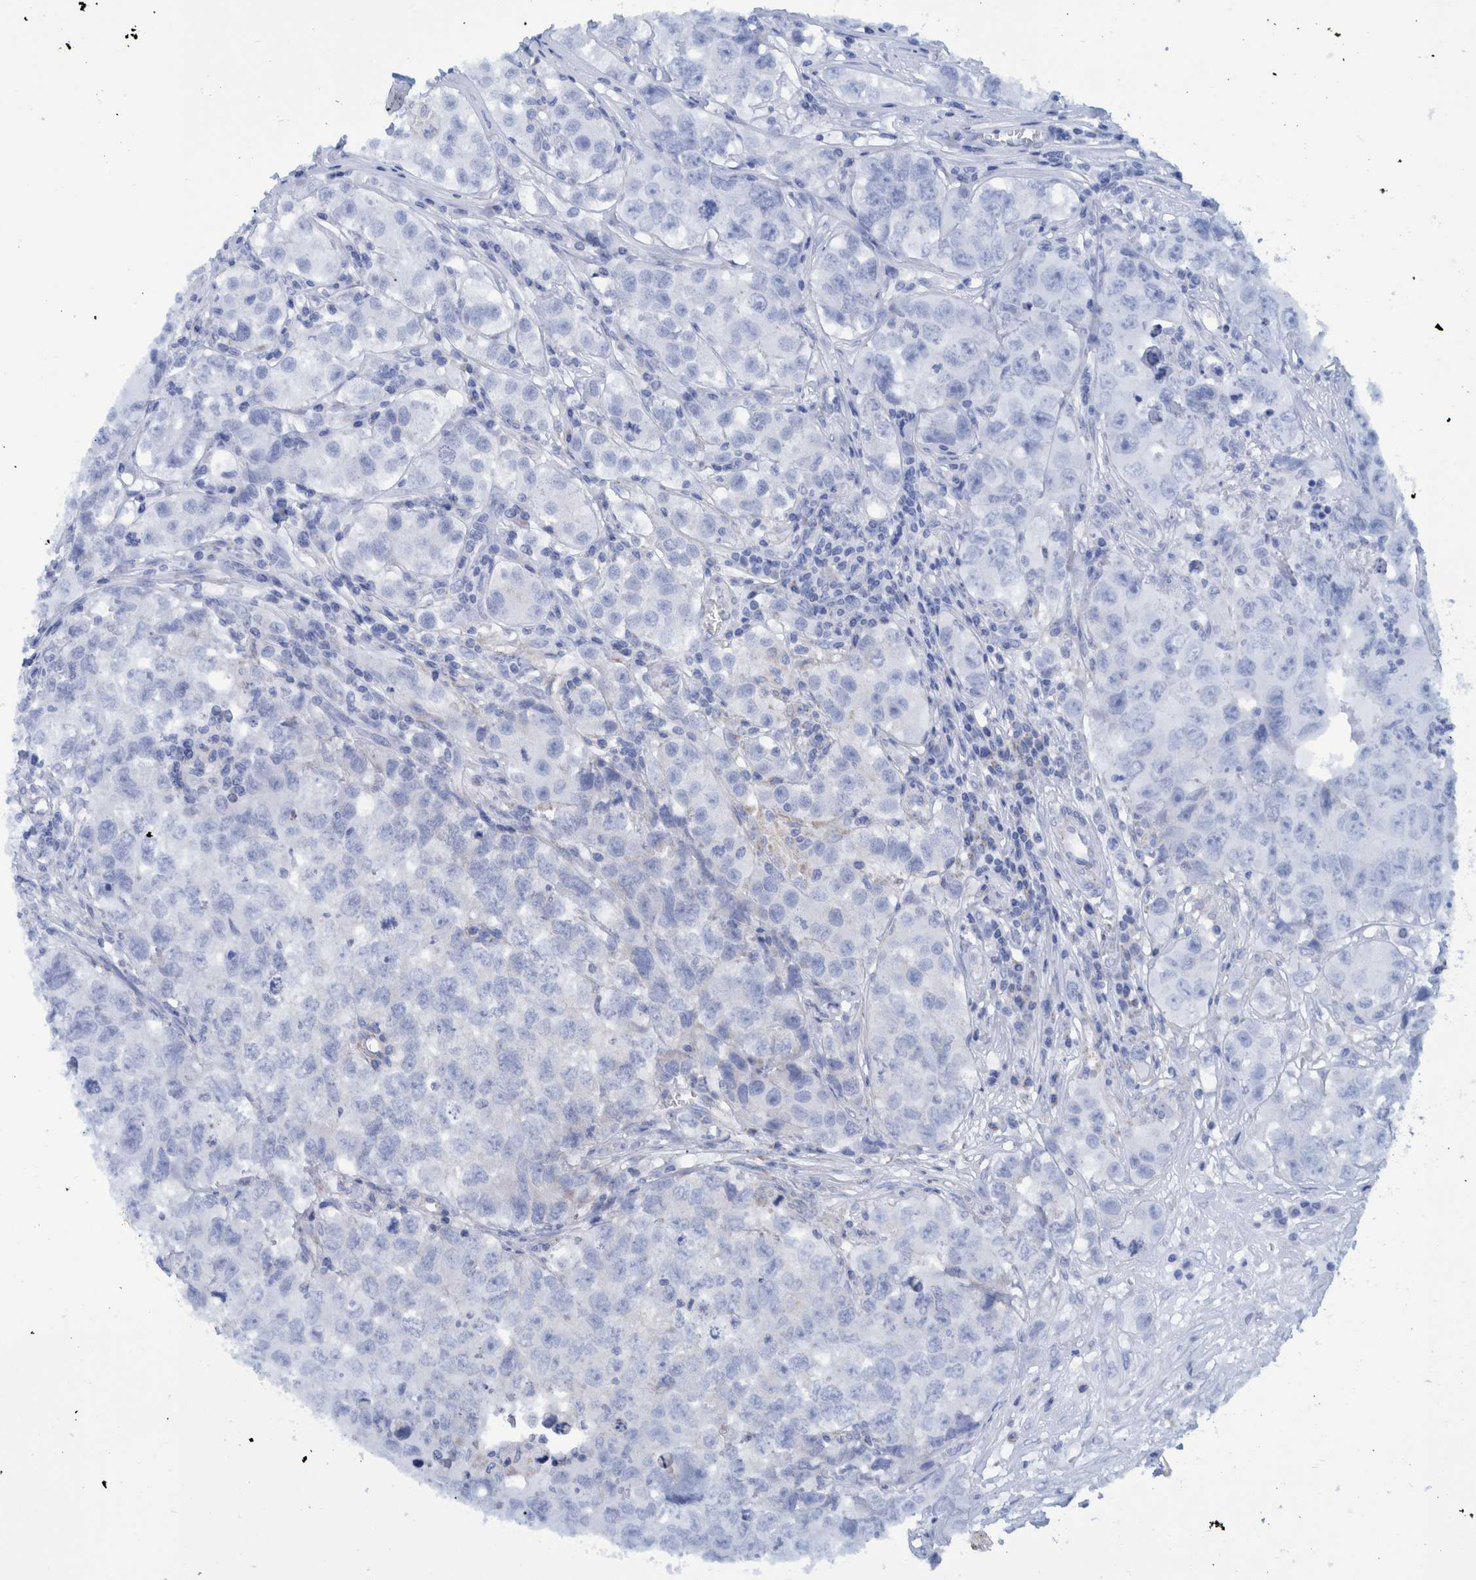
{"staining": {"intensity": "negative", "quantity": "none", "location": "none"}, "tissue": "testis cancer", "cell_type": "Tumor cells", "image_type": "cancer", "snomed": [{"axis": "morphology", "description": "Seminoma, NOS"}, {"axis": "morphology", "description": "Carcinoma, Embryonal, NOS"}, {"axis": "topography", "description": "Testis"}], "caption": "Immunohistochemistry image of testis cancer stained for a protein (brown), which shows no staining in tumor cells.", "gene": "BZW2", "patient": {"sex": "male", "age": 43}}